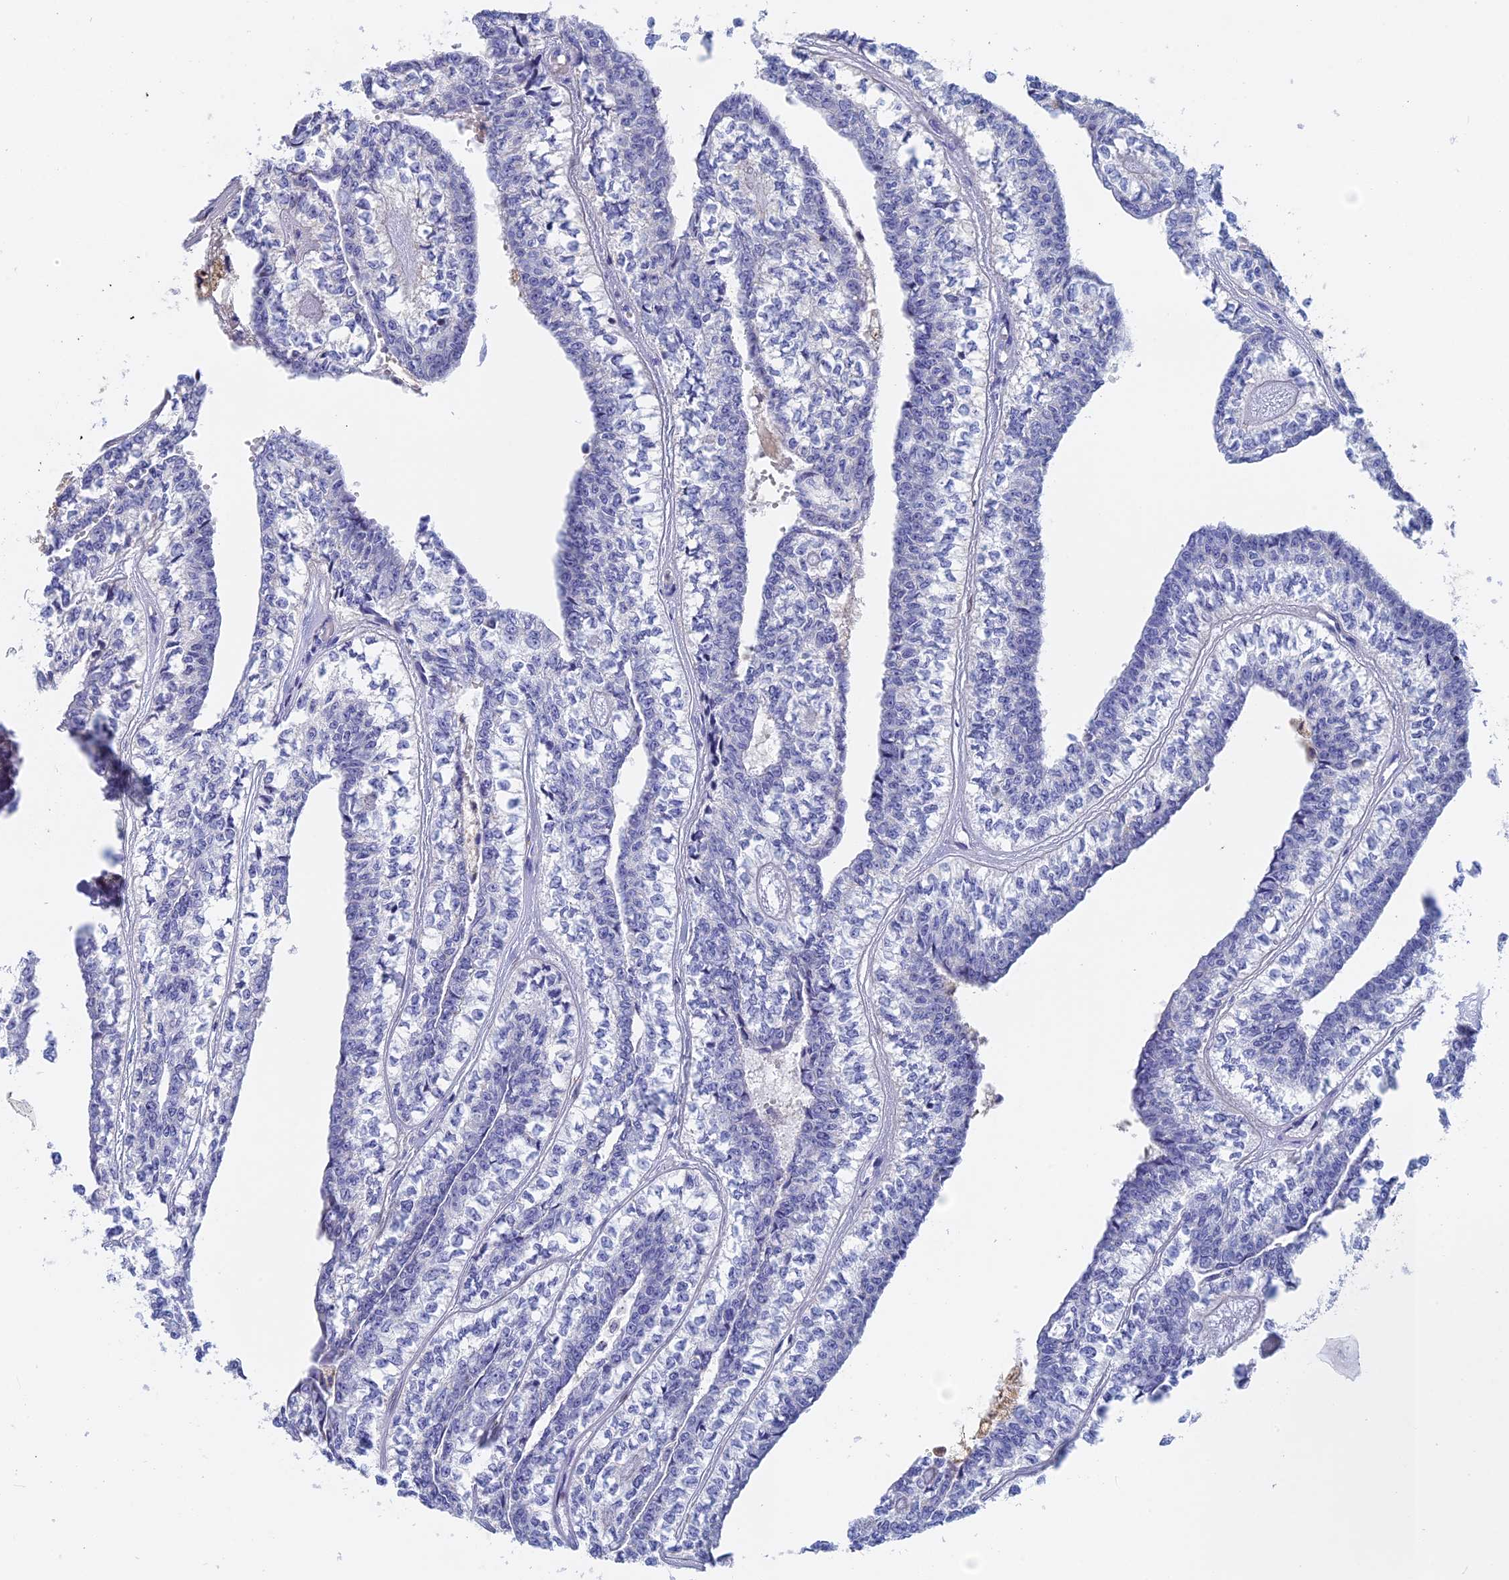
{"staining": {"intensity": "negative", "quantity": "none", "location": "none"}, "tissue": "head and neck cancer", "cell_type": "Tumor cells", "image_type": "cancer", "snomed": [{"axis": "morphology", "description": "Adenocarcinoma, NOS"}, {"axis": "topography", "description": "Head-Neck"}], "caption": "This micrograph is of adenocarcinoma (head and neck) stained with immunohistochemistry (IHC) to label a protein in brown with the nuclei are counter-stained blue. There is no positivity in tumor cells.", "gene": "ACP7", "patient": {"sex": "female", "age": 73}}